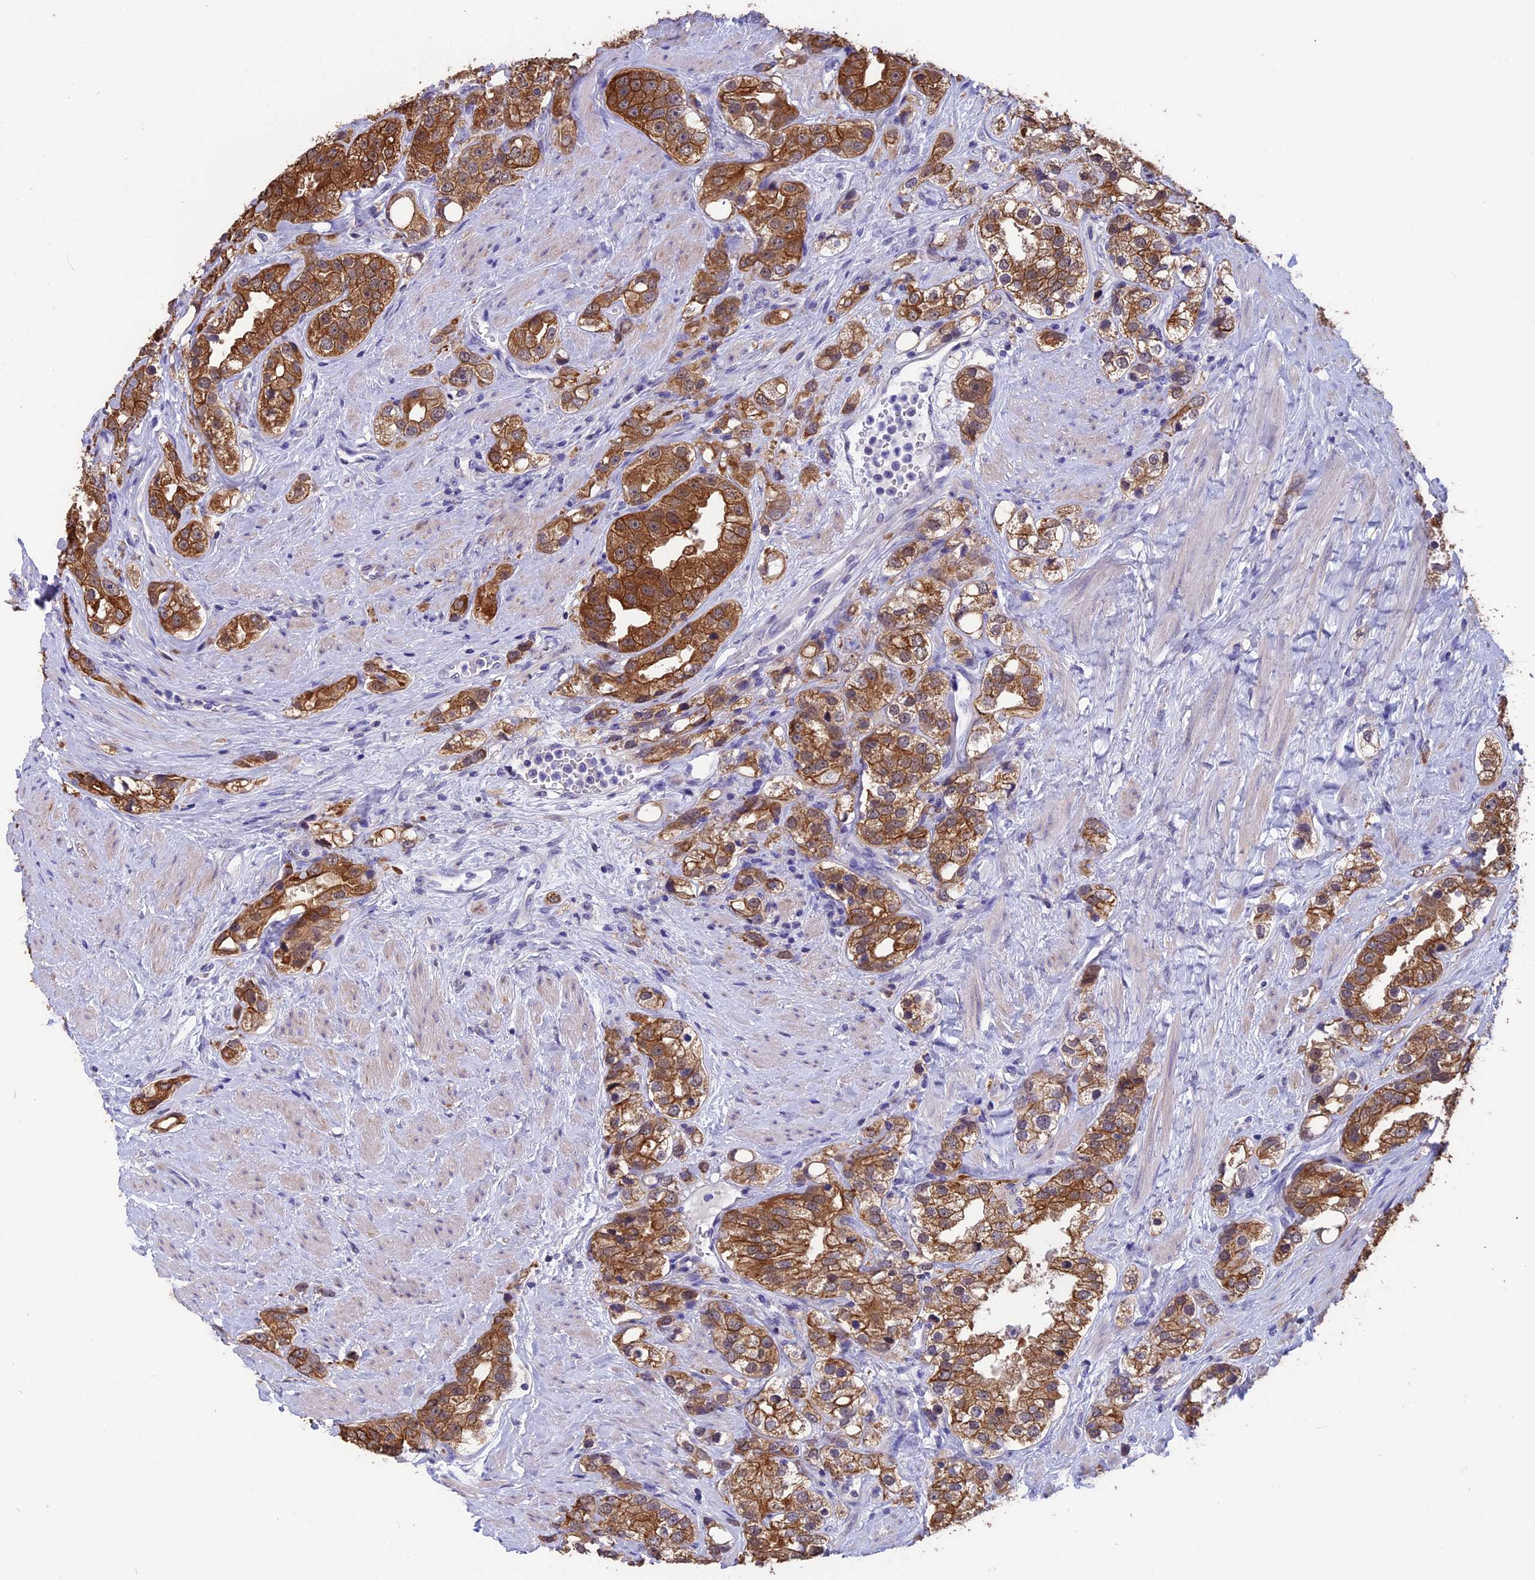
{"staining": {"intensity": "strong", "quantity": ">75%", "location": "cytoplasmic/membranous"}, "tissue": "prostate cancer", "cell_type": "Tumor cells", "image_type": "cancer", "snomed": [{"axis": "morphology", "description": "Adenocarcinoma, NOS"}, {"axis": "topography", "description": "Prostate"}], "caption": "High-power microscopy captured an immunohistochemistry histopathology image of prostate cancer, revealing strong cytoplasmic/membranous positivity in approximately >75% of tumor cells. (IHC, brightfield microscopy, high magnification).", "gene": "STUB1", "patient": {"sex": "male", "age": 79}}